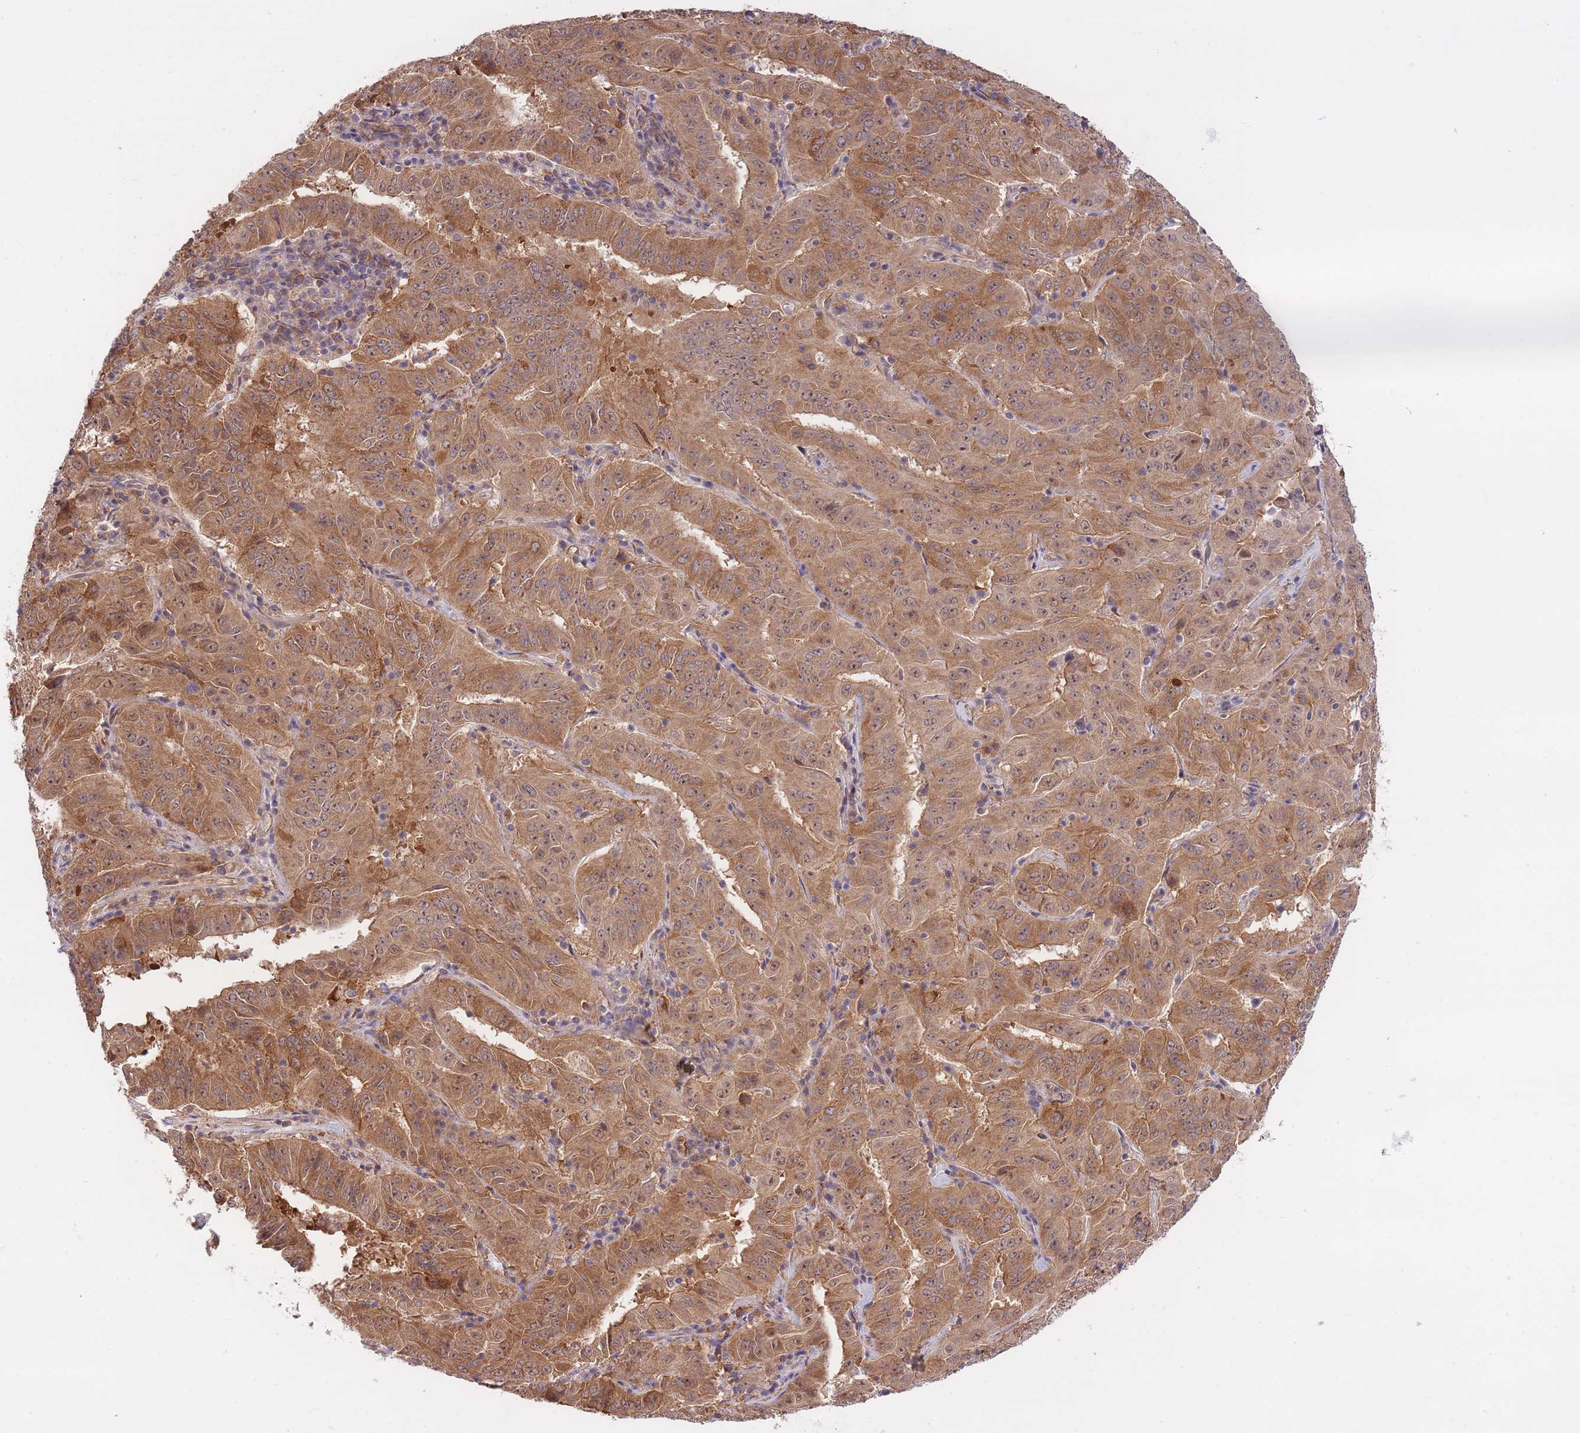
{"staining": {"intensity": "moderate", "quantity": ">75%", "location": "cytoplasmic/membranous"}, "tissue": "pancreatic cancer", "cell_type": "Tumor cells", "image_type": "cancer", "snomed": [{"axis": "morphology", "description": "Adenocarcinoma, NOS"}, {"axis": "topography", "description": "Pancreas"}], "caption": "Adenocarcinoma (pancreatic) stained with a brown dye exhibits moderate cytoplasmic/membranous positive positivity in about >75% of tumor cells.", "gene": "EXOSC8", "patient": {"sex": "male", "age": 63}}